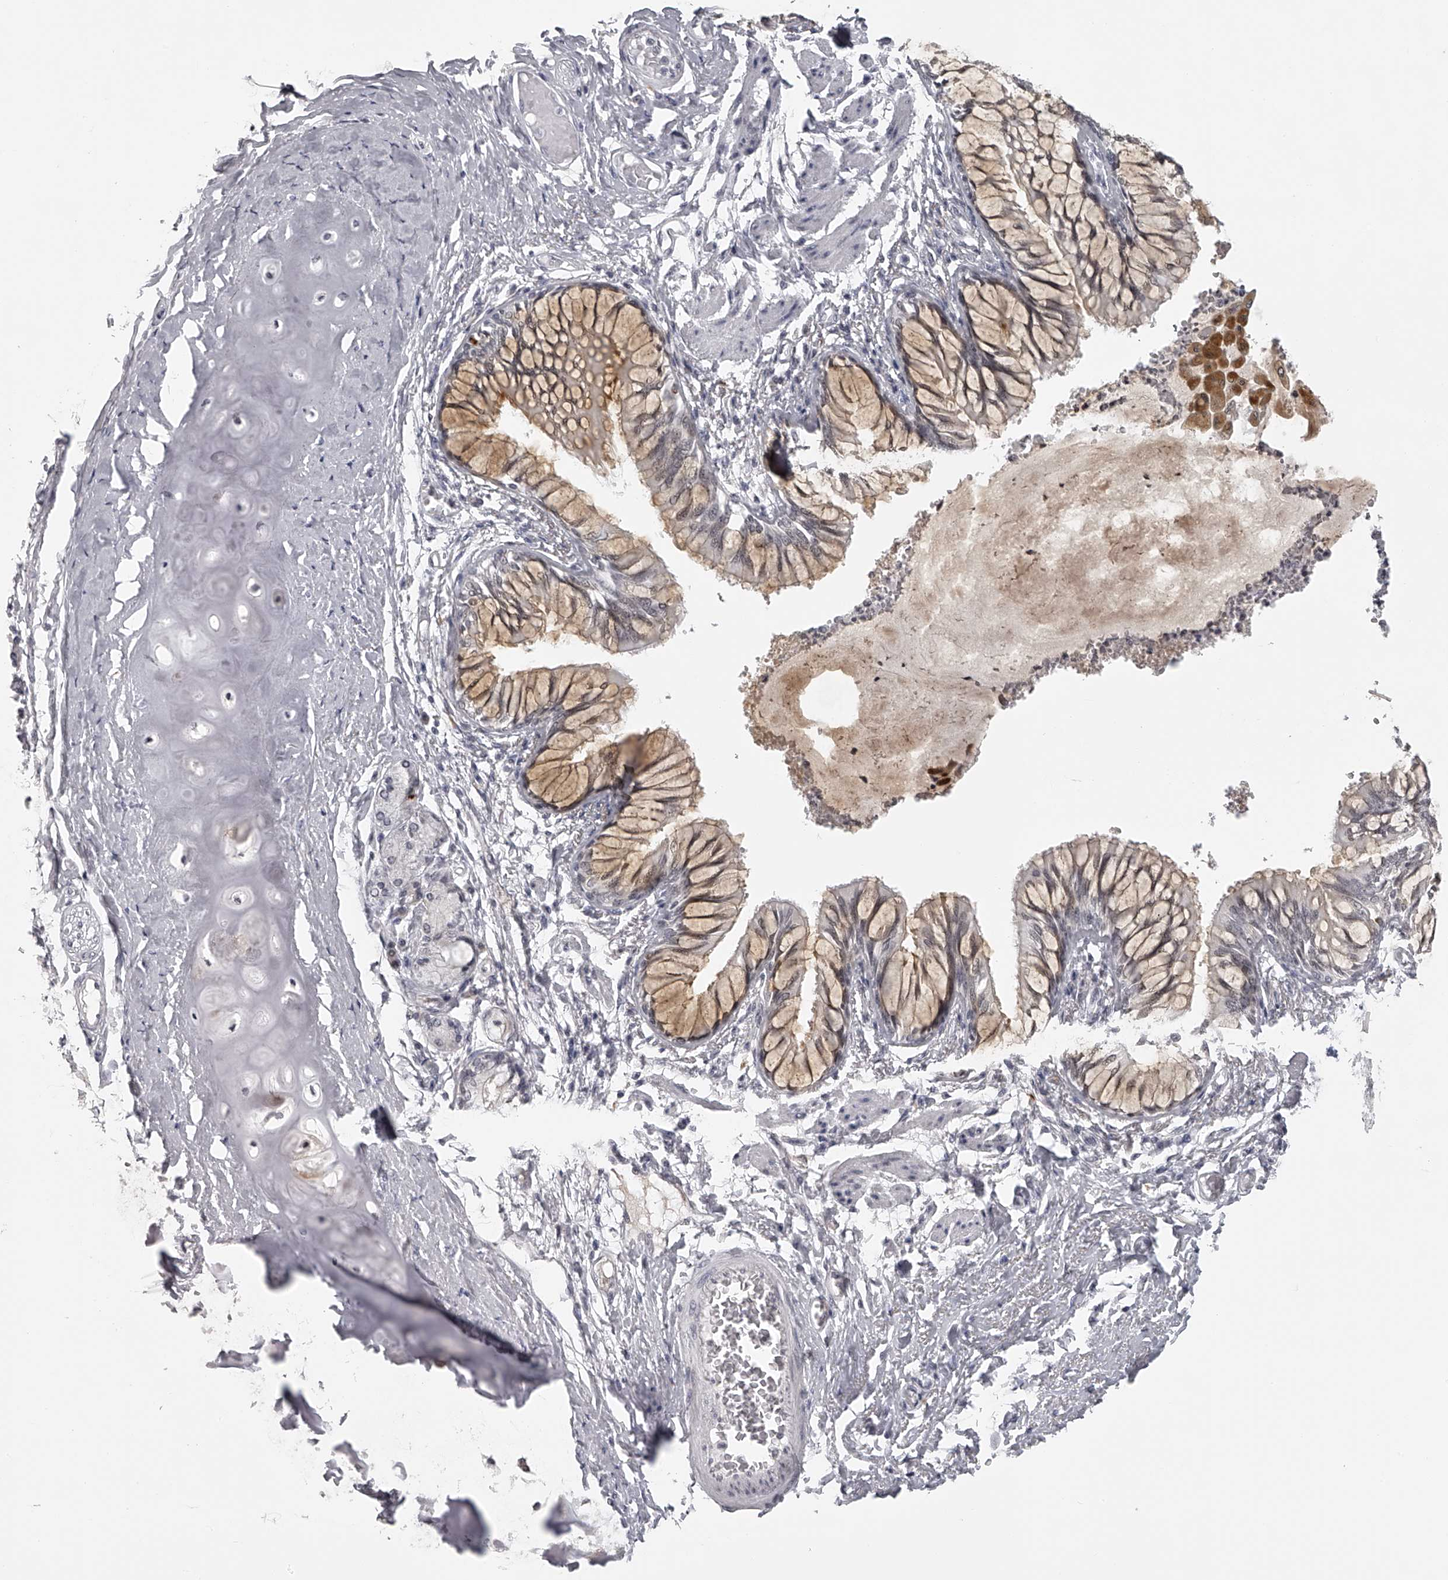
{"staining": {"intensity": "weak", "quantity": ">75%", "location": "cytoplasmic/membranous"}, "tissue": "bronchus", "cell_type": "Respiratory epithelial cells", "image_type": "normal", "snomed": [{"axis": "morphology", "description": "Normal tissue, NOS"}, {"axis": "topography", "description": "Cartilage tissue"}, {"axis": "topography", "description": "Bronchus"}, {"axis": "topography", "description": "Lung"}], "caption": "Immunohistochemical staining of normal human bronchus displays weak cytoplasmic/membranous protein staining in about >75% of respiratory epithelial cells.", "gene": "RNF220", "patient": {"sex": "female", "age": 49}}